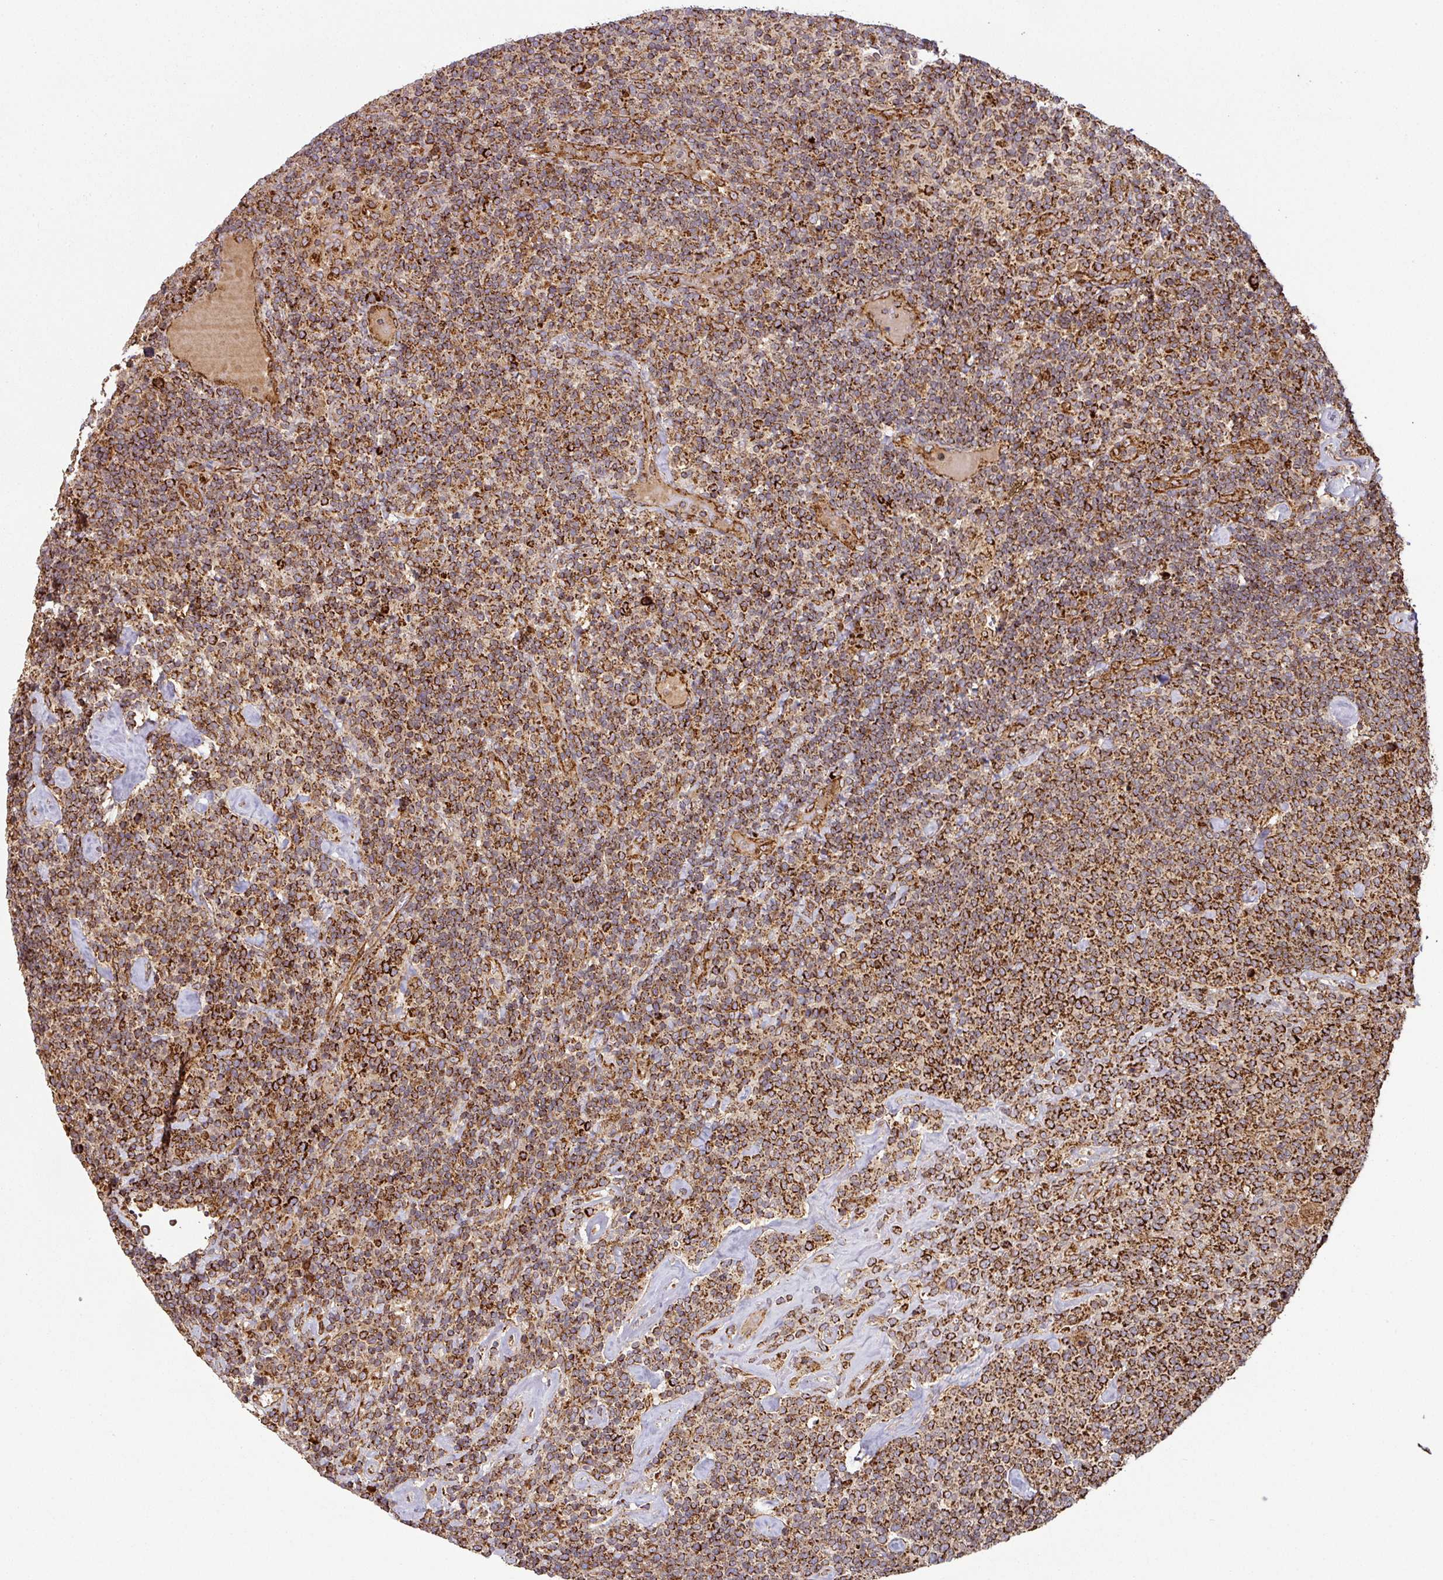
{"staining": {"intensity": "strong", "quantity": ">75%", "location": "cytoplasmic/membranous"}, "tissue": "lymphoma", "cell_type": "Tumor cells", "image_type": "cancer", "snomed": [{"axis": "morphology", "description": "Malignant lymphoma, non-Hodgkin's type, High grade"}, {"axis": "topography", "description": "Lymph node"}], "caption": "Protein analysis of lymphoma tissue demonstrates strong cytoplasmic/membranous expression in about >75% of tumor cells.", "gene": "TRAP1", "patient": {"sex": "male", "age": 61}}